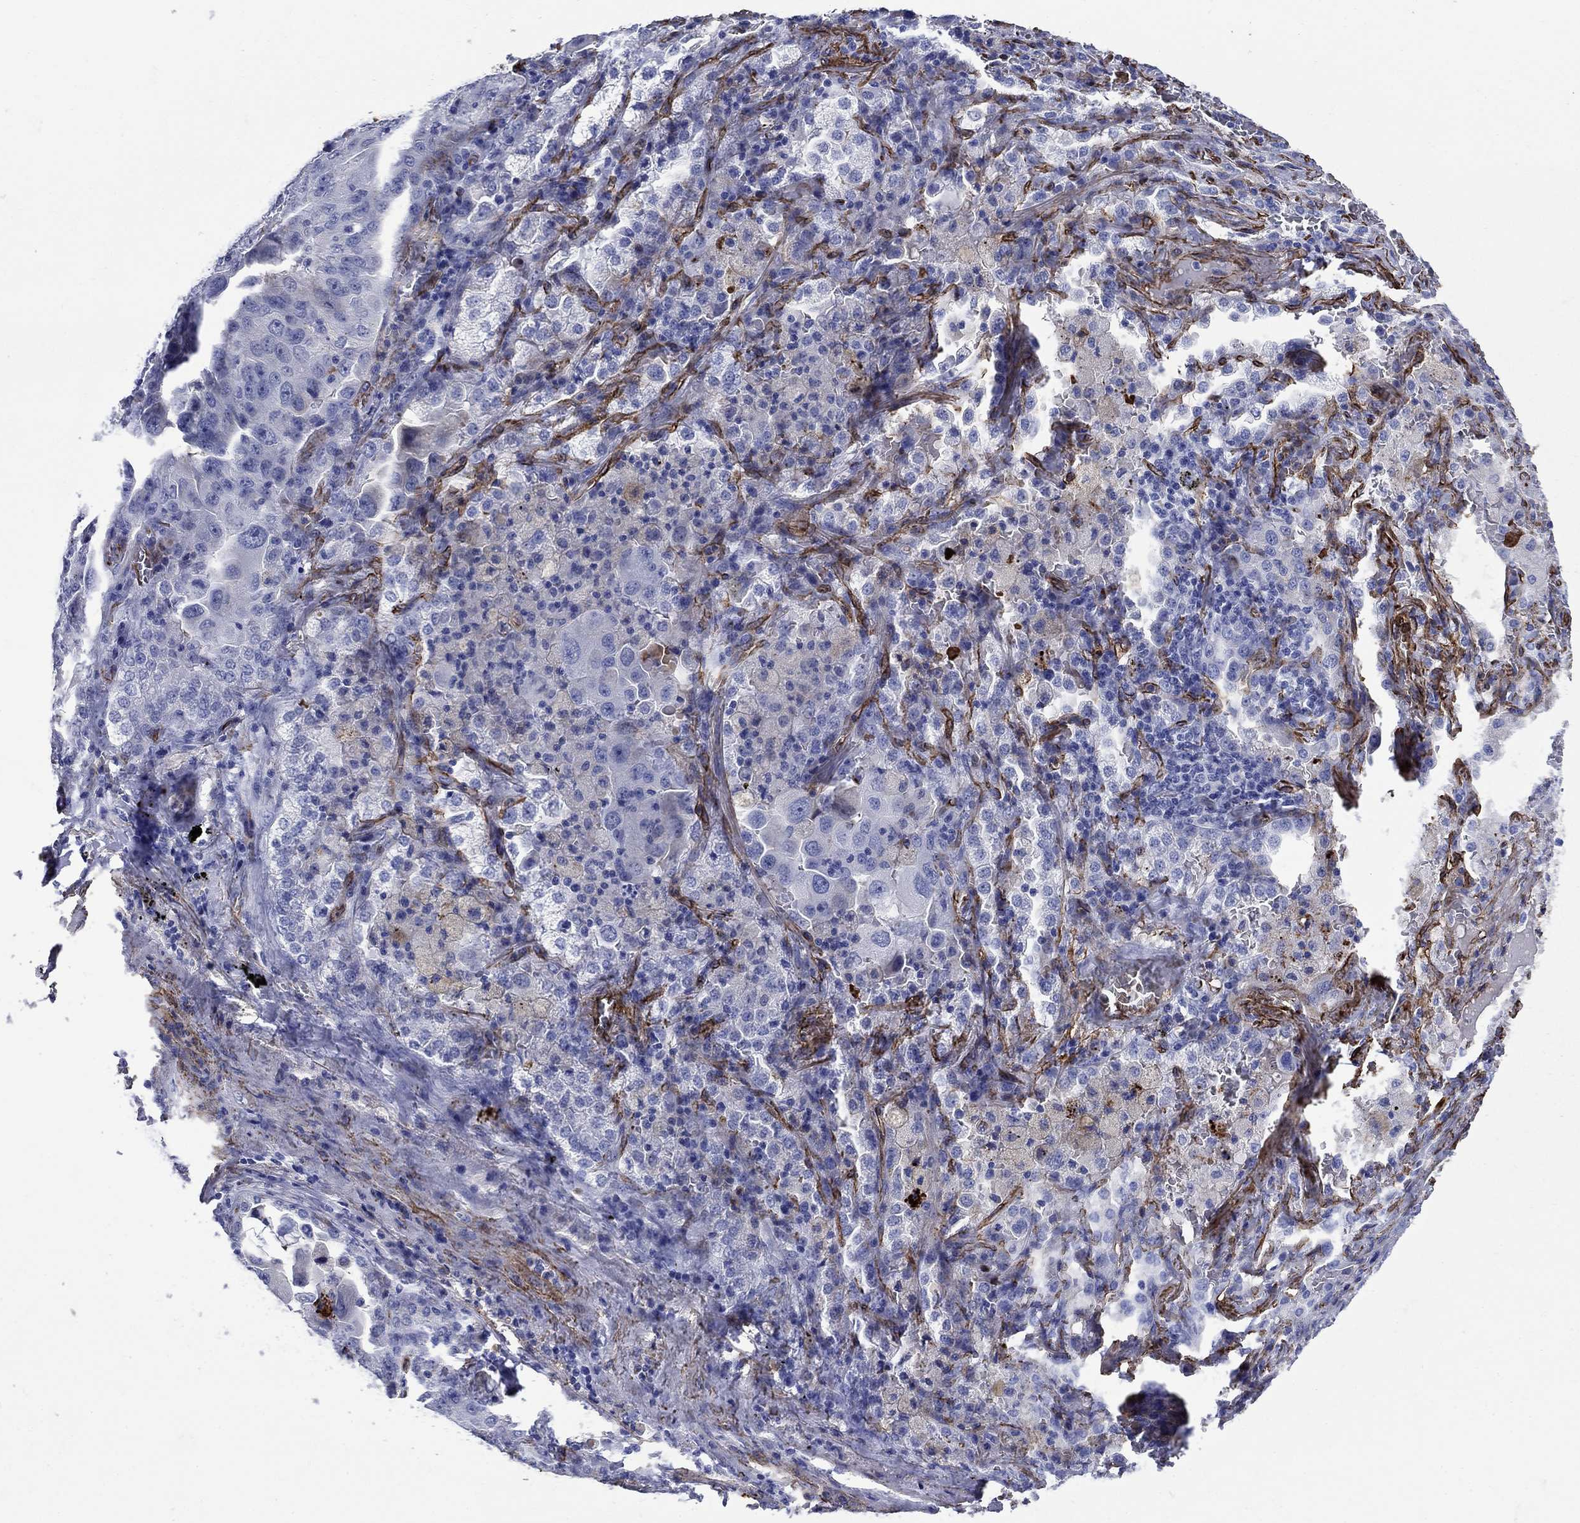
{"staining": {"intensity": "negative", "quantity": "none", "location": "none"}, "tissue": "lung cancer", "cell_type": "Tumor cells", "image_type": "cancer", "snomed": [{"axis": "morphology", "description": "Adenocarcinoma, NOS"}, {"axis": "topography", "description": "Lung"}], "caption": "IHC of adenocarcinoma (lung) shows no expression in tumor cells.", "gene": "VTN", "patient": {"sex": "female", "age": 61}}